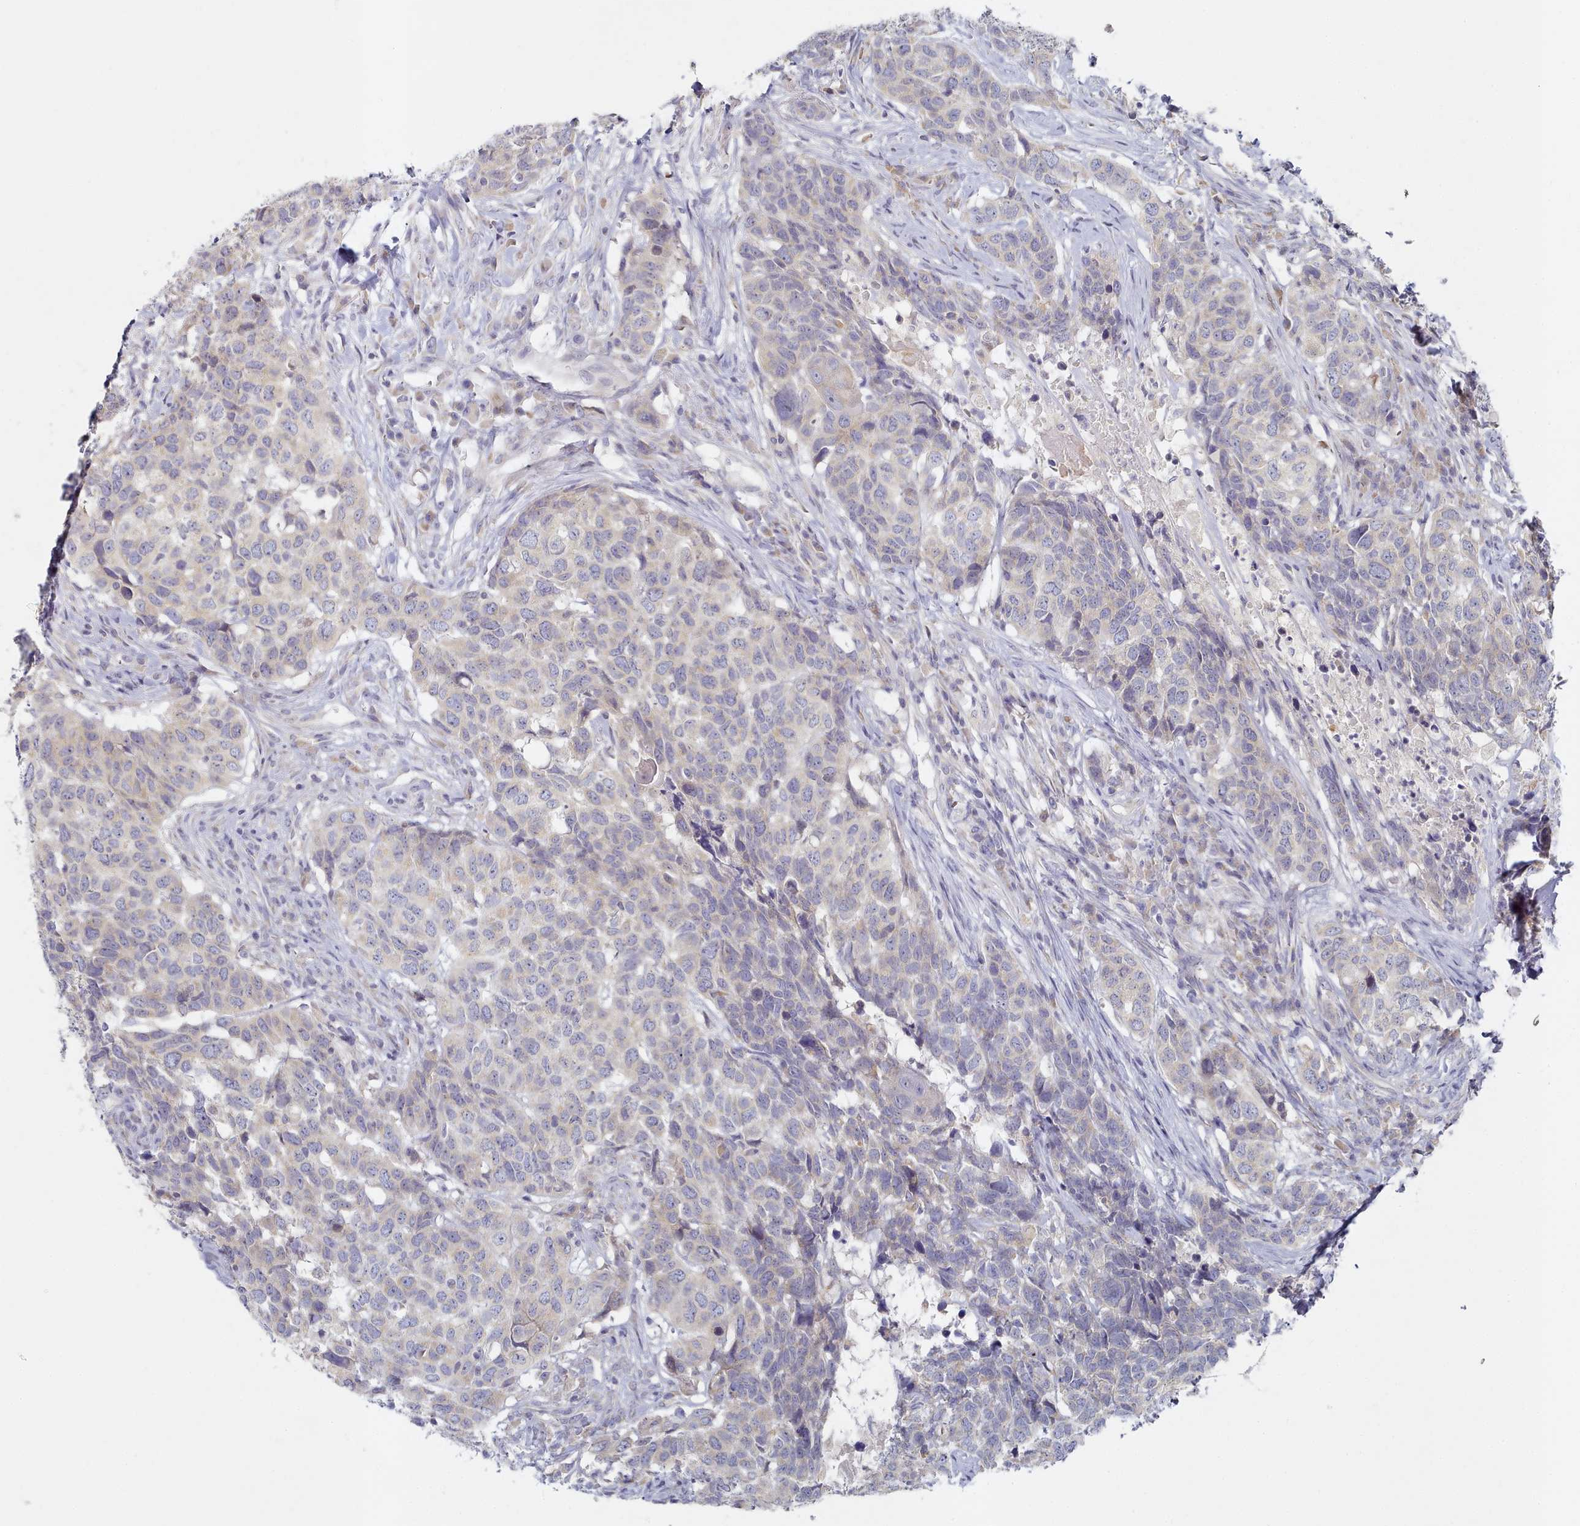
{"staining": {"intensity": "negative", "quantity": "none", "location": "none"}, "tissue": "head and neck cancer", "cell_type": "Tumor cells", "image_type": "cancer", "snomed": [{"axis": "morphology", "description": "Squamous cell carcinoma, NOS"}, {"axis": "topography", "description": "Head-Neck"}], "caption": "This image is of head and neck cancer stained with immunohistochemistry to label a protein in brown with the nuclei are counter-stained blue. There is no staining in tumor cells.", "gene": "TYW1B", "patient": {"sex": "male", "age": 66}}